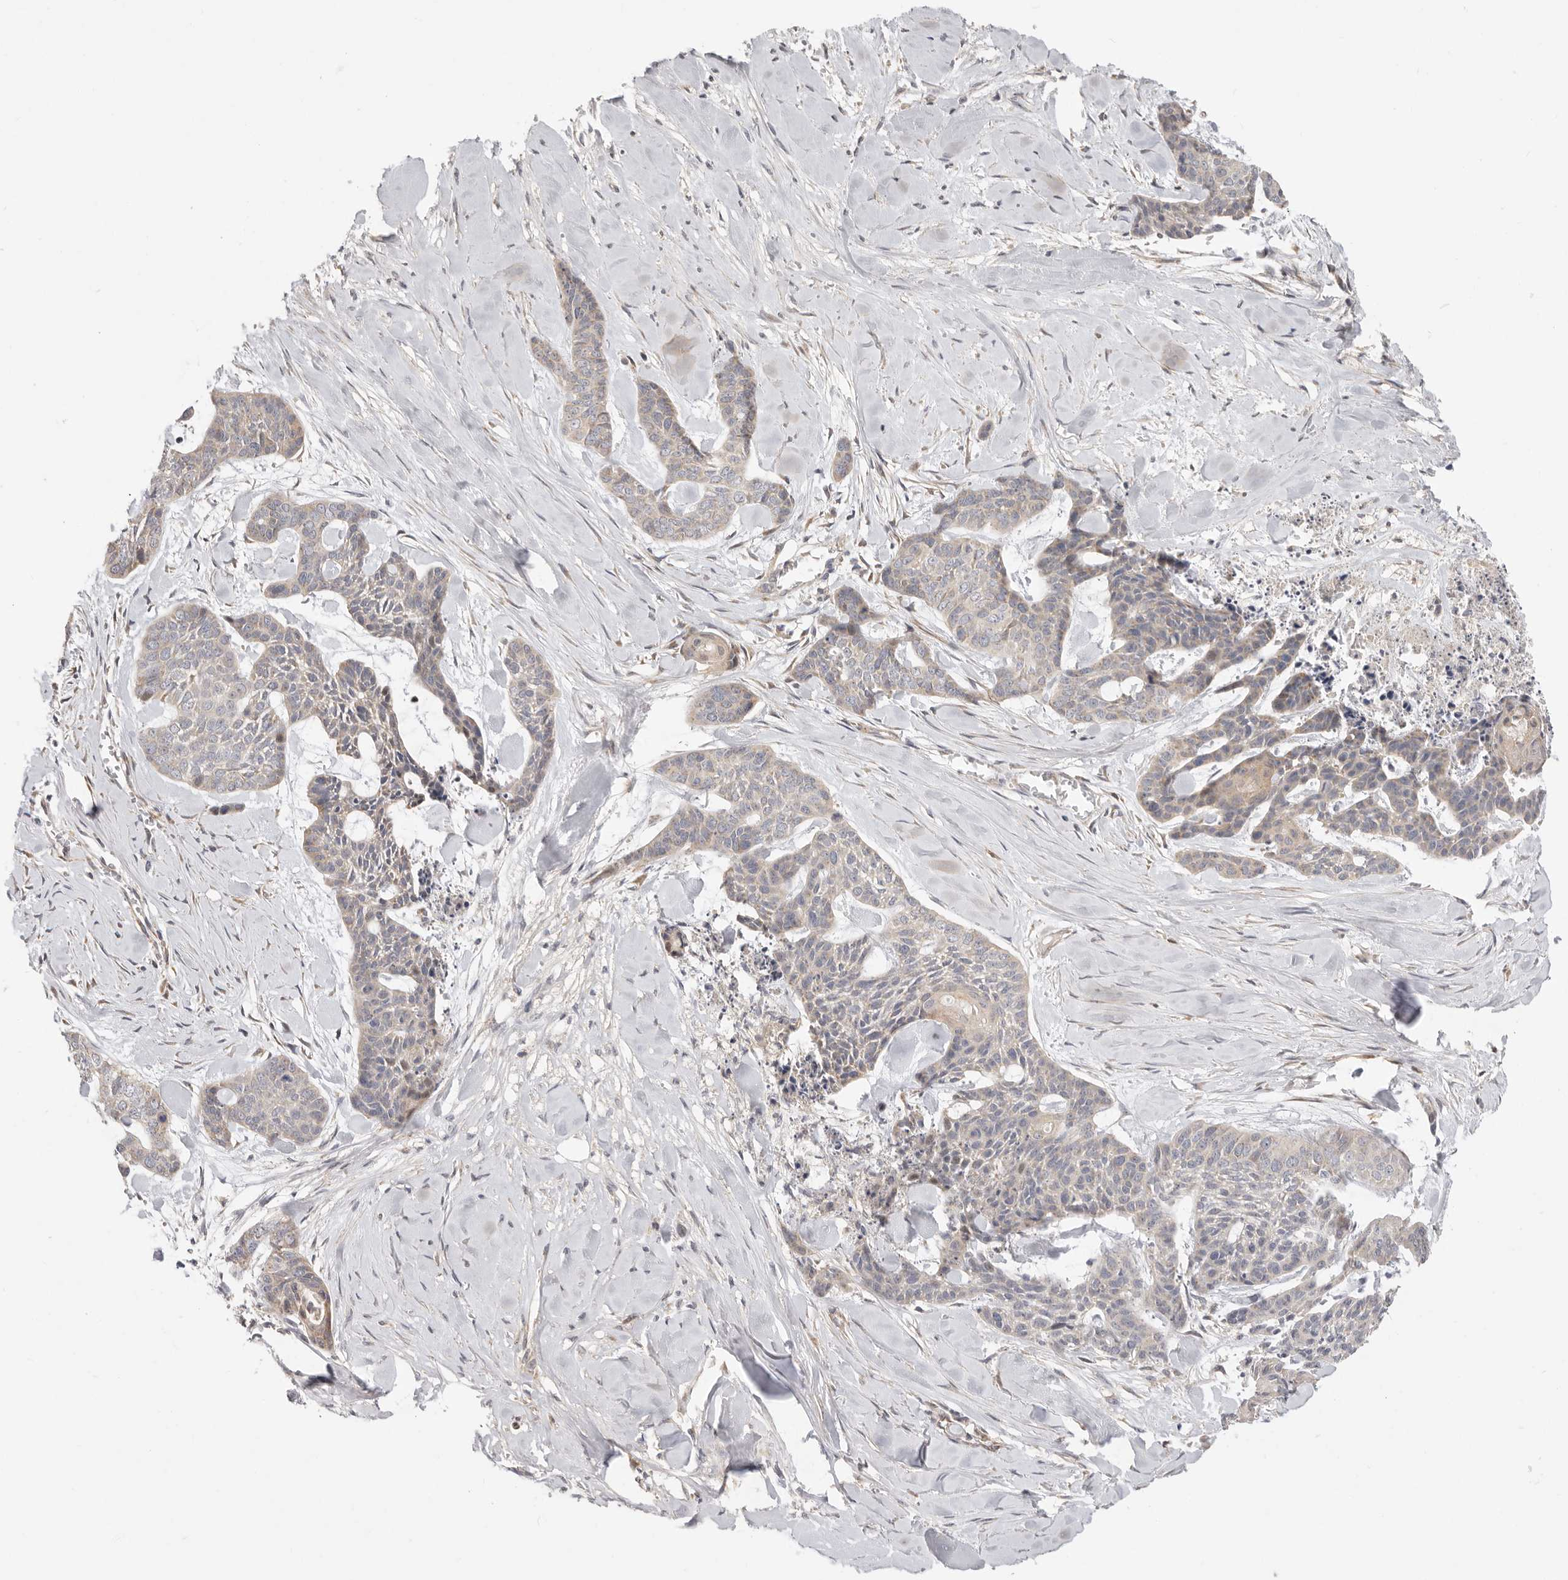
{"staining": {"intensity": "negative", "quantity": "none", "location": "none"}, "tissue": "skin cancer", "cell_type": "Tumor cells", "image_type": "cancer", "snomed": [{"axis": "morphology", "description": "Basal cell carcinoma"}, {"axis": "topography", "description": "Skin"}], "caption": "The image displays no staining of tumor cells in skin cancer (basal cell carcinoma).", "gene": "USH1C", "patient": {"sex": "female", "age": 64}}